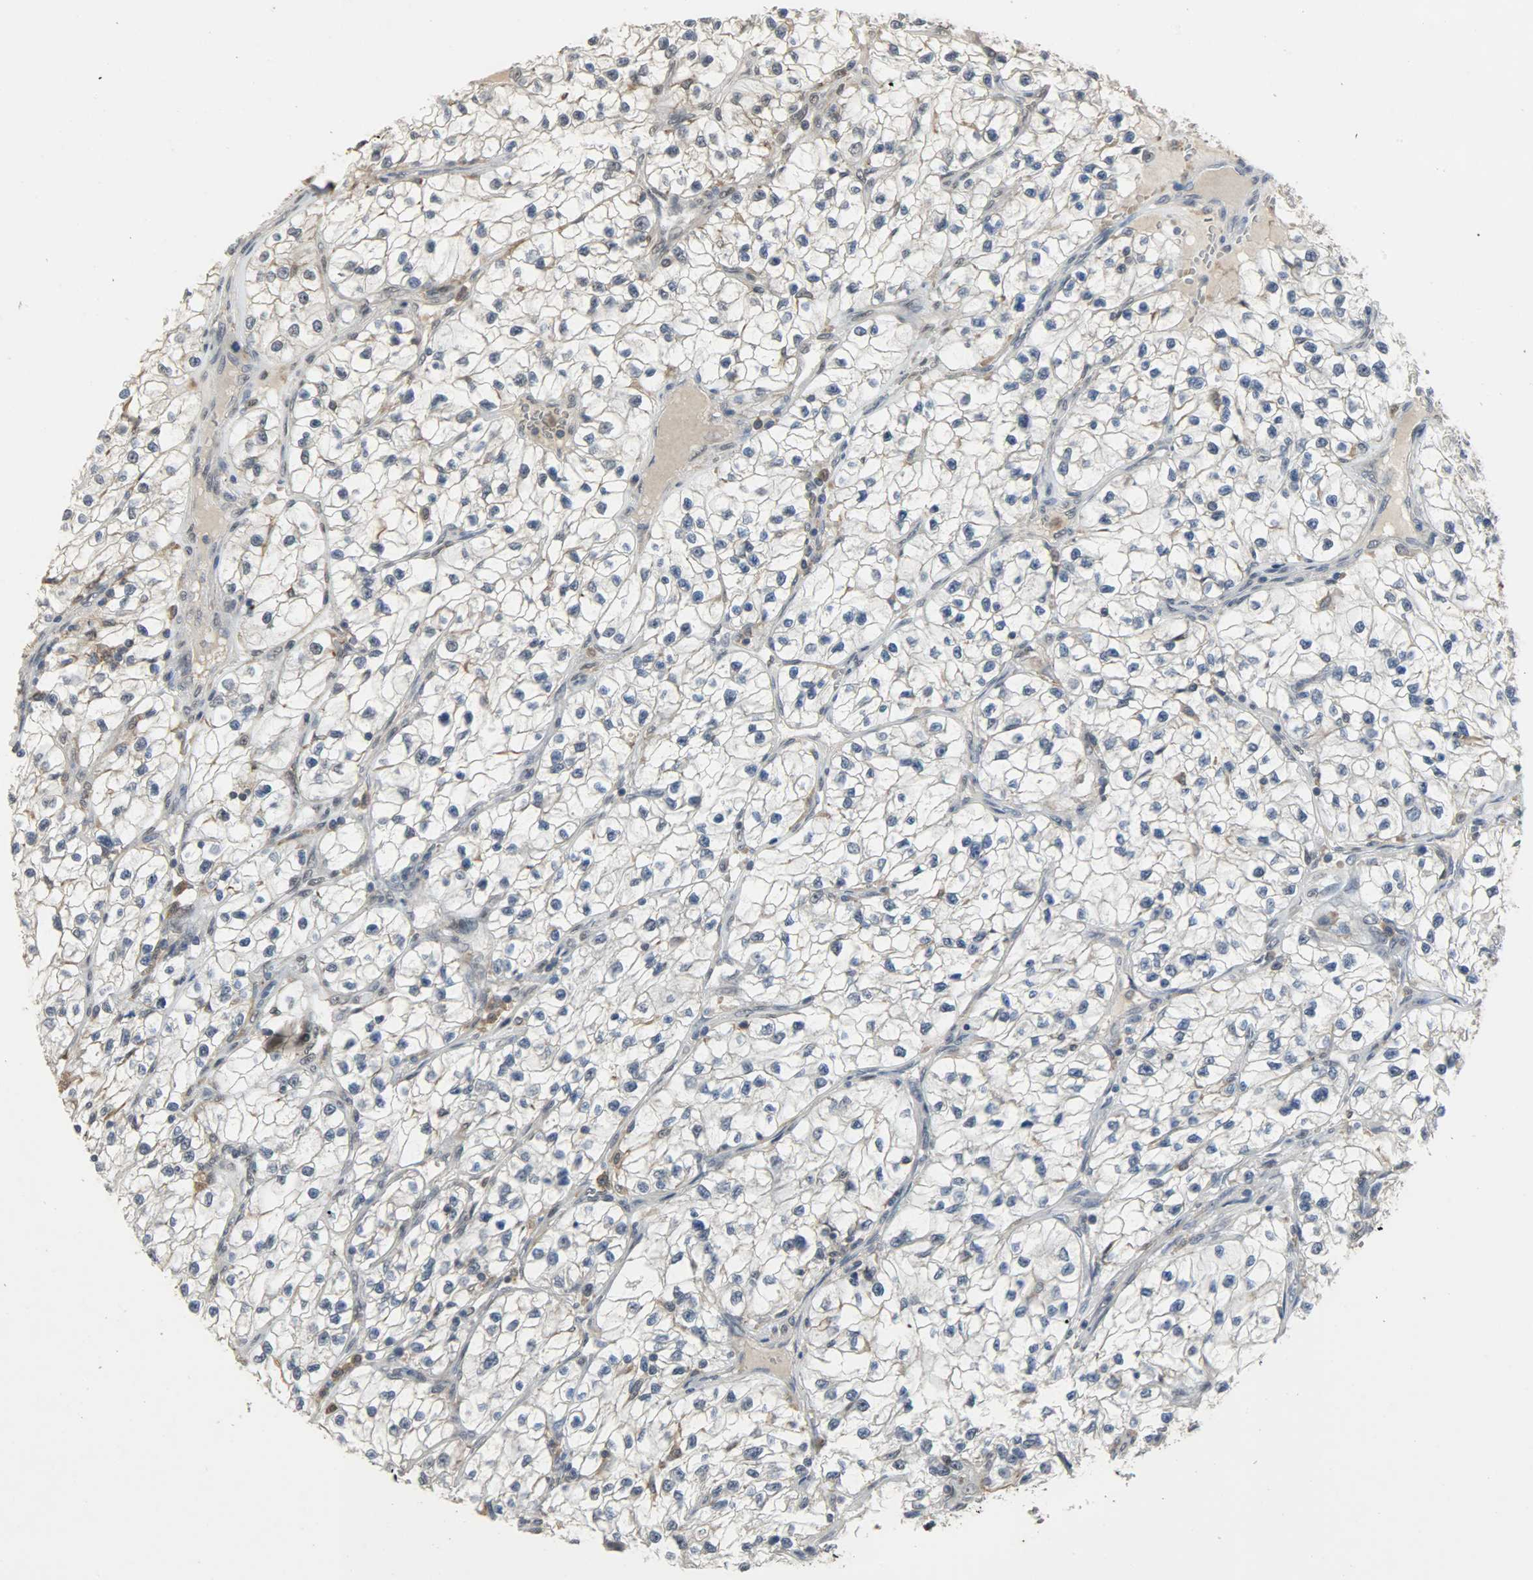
{"staining": {"intensity": "negative", "quantity": "none", "location": "none"}, "tissue": "renal cancer", "cell_type": "Tumor cells", "image_type": "cancer", "snomed": [{"axis": "morphology", "description": "Adenocarcinoma, NOS"}, {"axis": "topography", "description": "Kidney"}], "caption": "A high-resolution histopathology image shows IHC staining of renal cancer, which reveals no significant staining in tumor cells.", "gene": "SKAP2", "patient": {"sex": "female", "age": 57}}